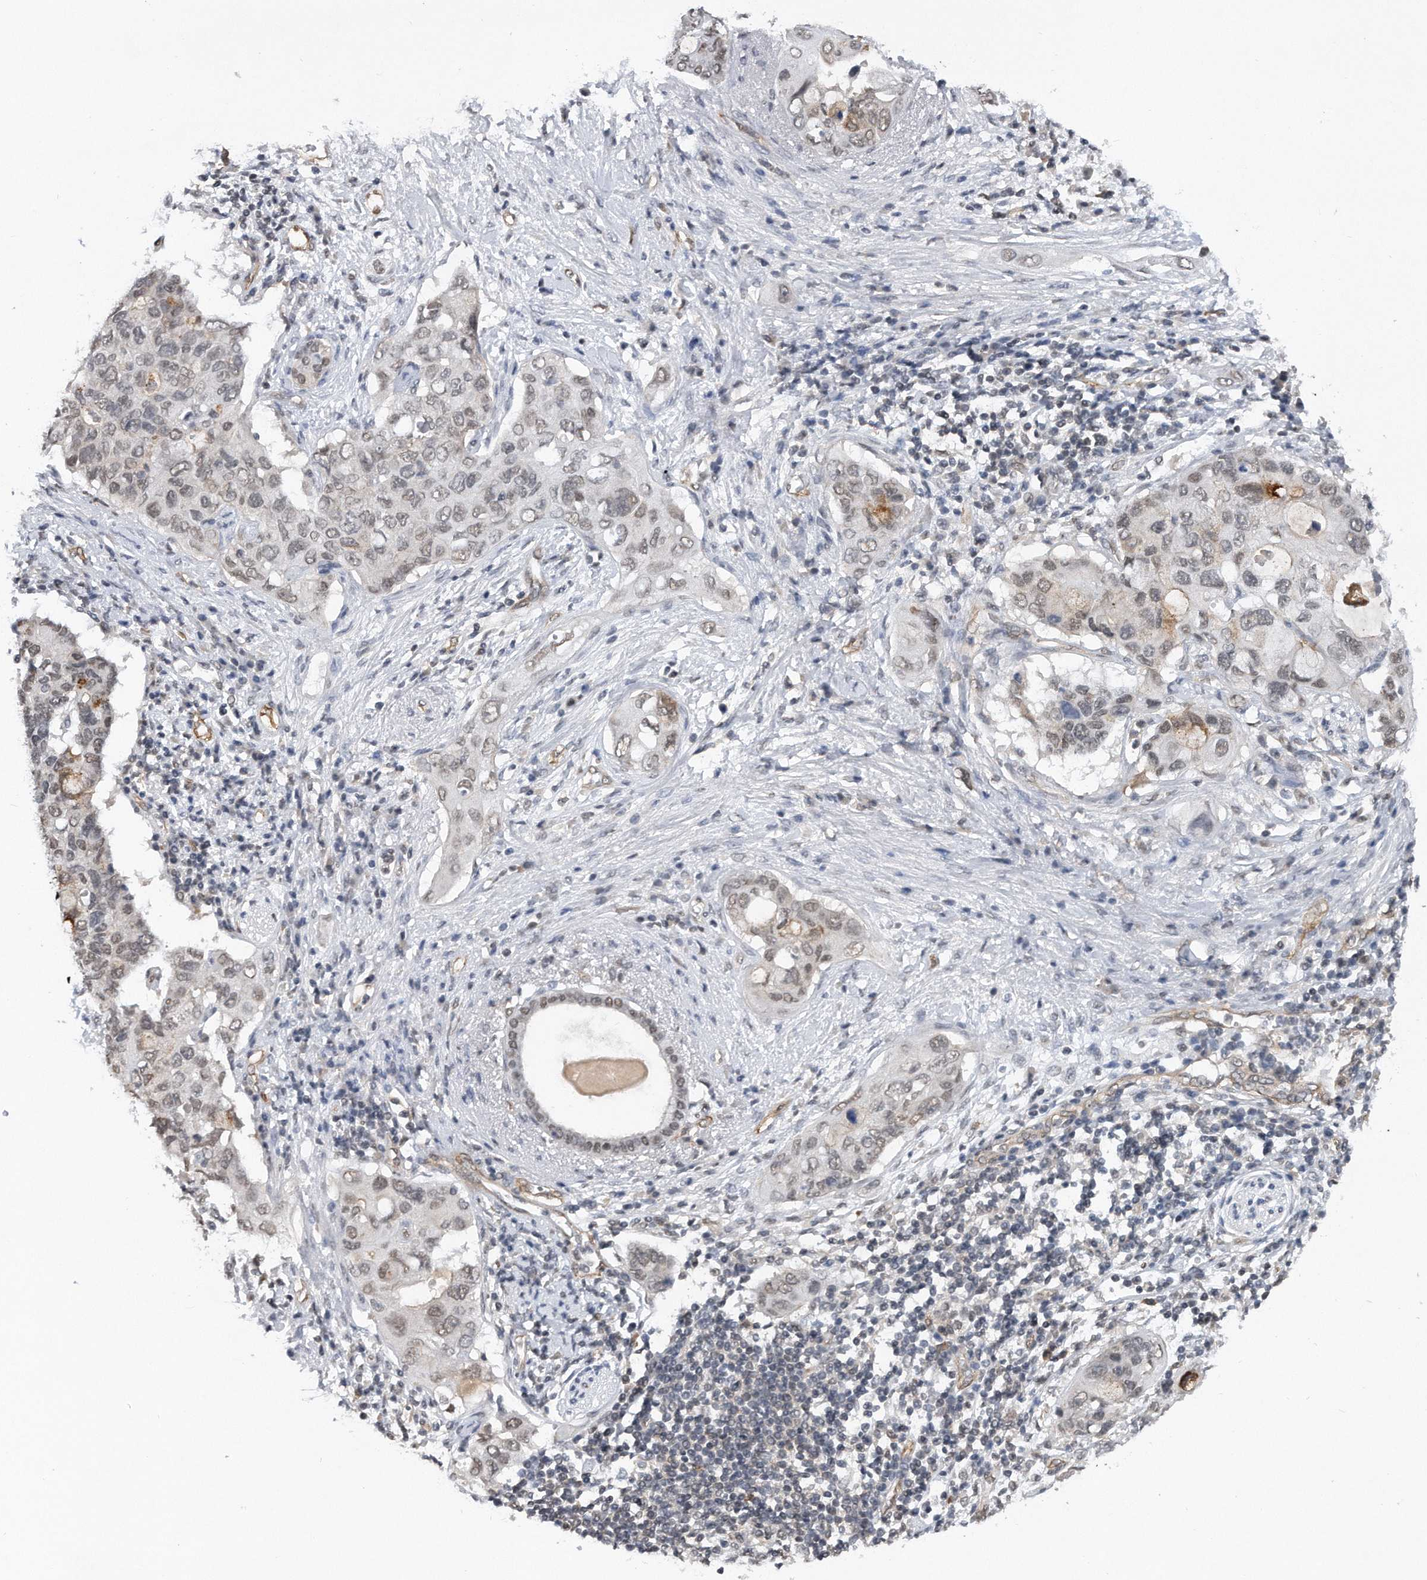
{"staining": {"intensity": "weak", "quantity": "25%-75%", "location": "nuclear"}, "tissue": "pancreatic cancer", "cell_type": "Tumor cells", "image_type": "cancer", "snomed": [{"axis": "morphology", "description": "Adenocarcinoma, NOS"}, {"axis": "topography", "description": "Pancreas"}], "caption": "Immunohistochemistry (IHC) (DAB (3,3'-diaminobenzidine)) staining of pancreatic cancer shows weak nuclear protein positivity in about 25%-75% of tumor cells.", "gene": "TP53INP1", "patient": {"sex": "female", "age": 56}}